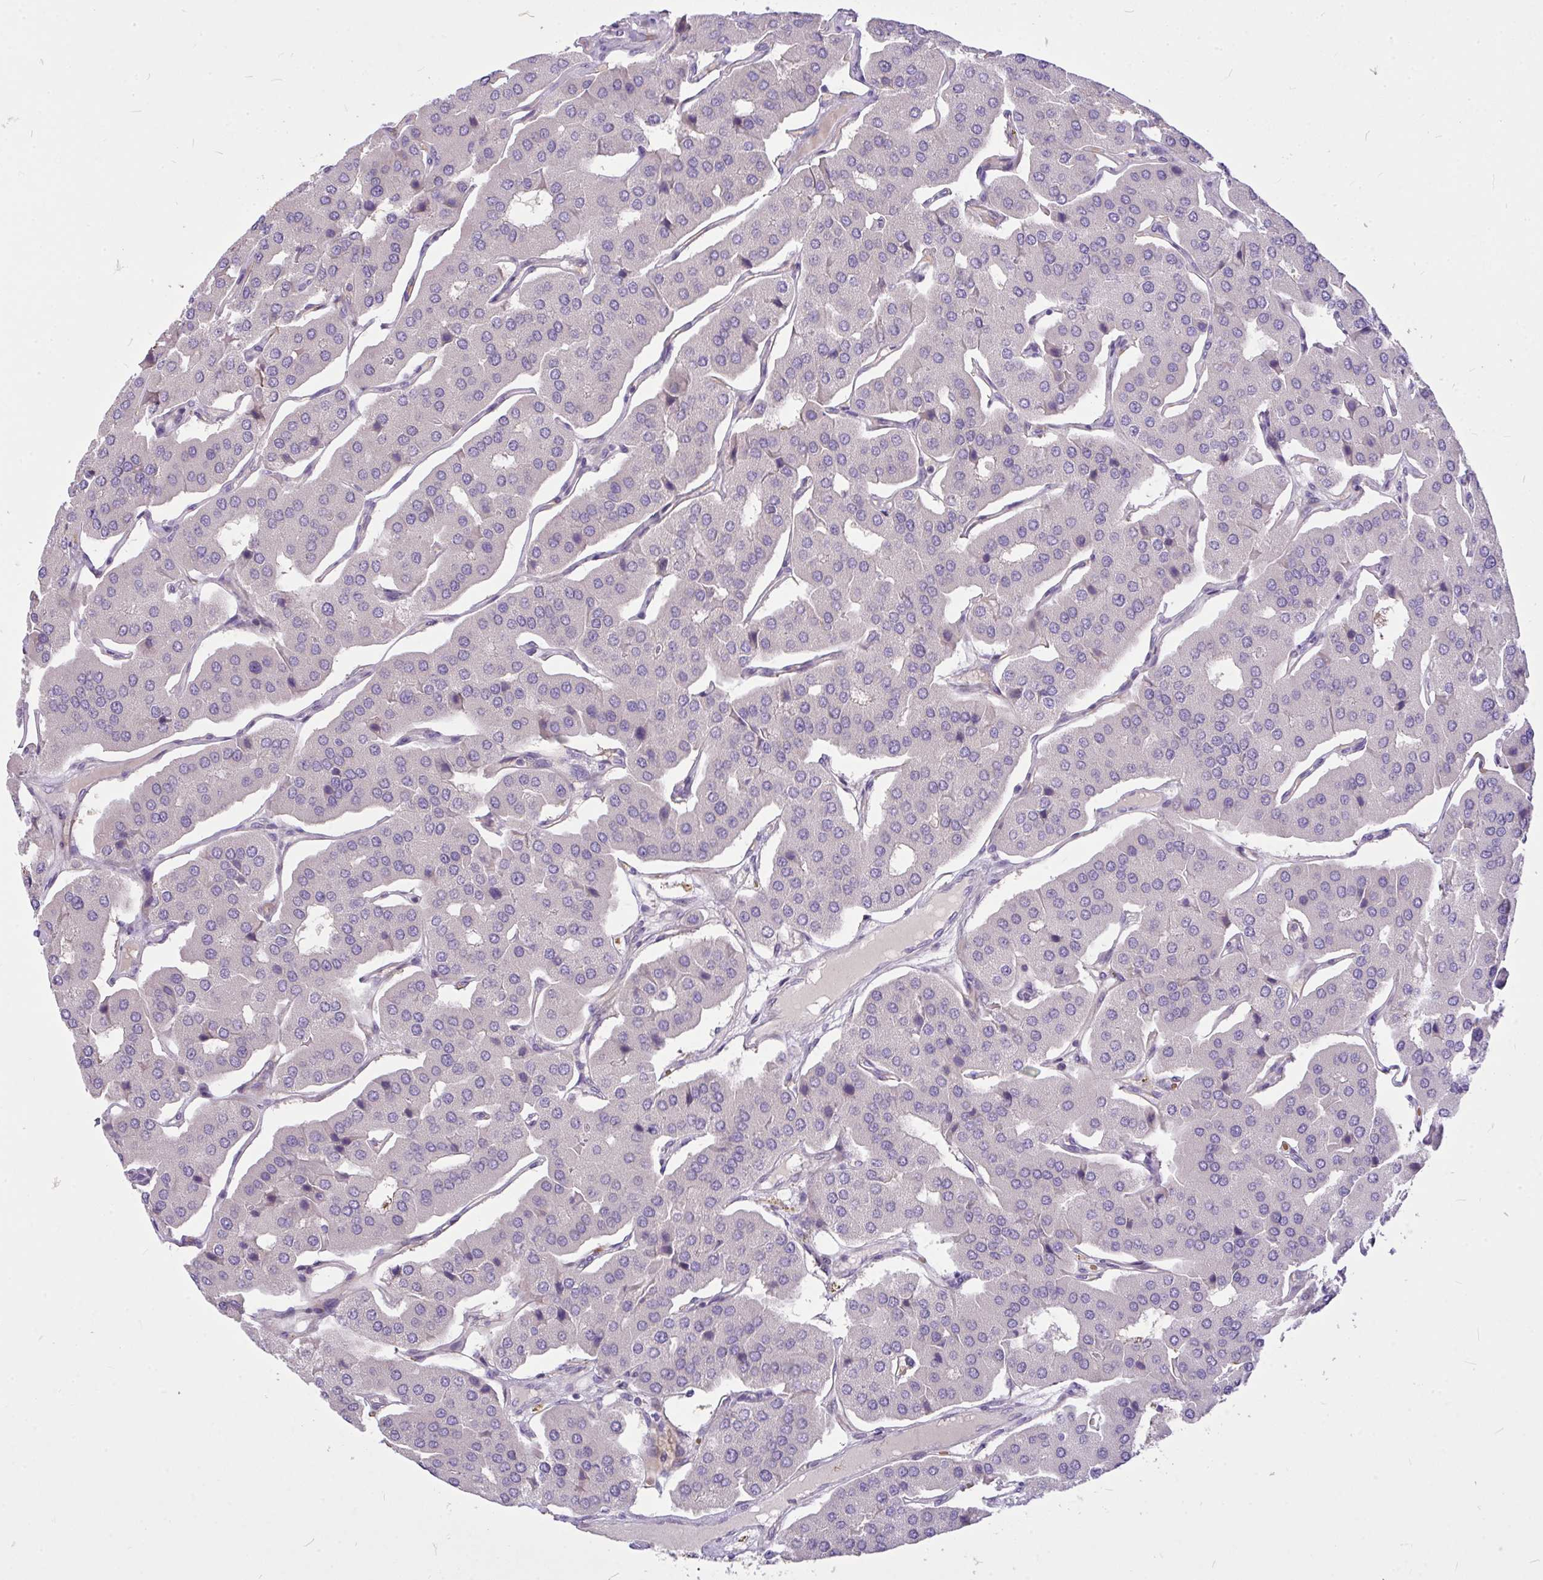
{"staining": {"intensity": "negative", "quantity": "none", "location": "none"}, "tissue": "parathyroid gland", "cell_type": "Glandular cells", "image_type": "normal", "snomed": [{"axis": "morphology", "description": "Normal tissue, NOS"}, {"axis": "morphology", "description": "Adenoma, NOS"}, {"axis": "topography", "description": "Parathyroid gland"}], "caption": "Parathyroid gland stained for a protein using IHC shows no expression glandular cells.", "gene": "MOCS1", "patient": {"sex": "female", "age": 86}}